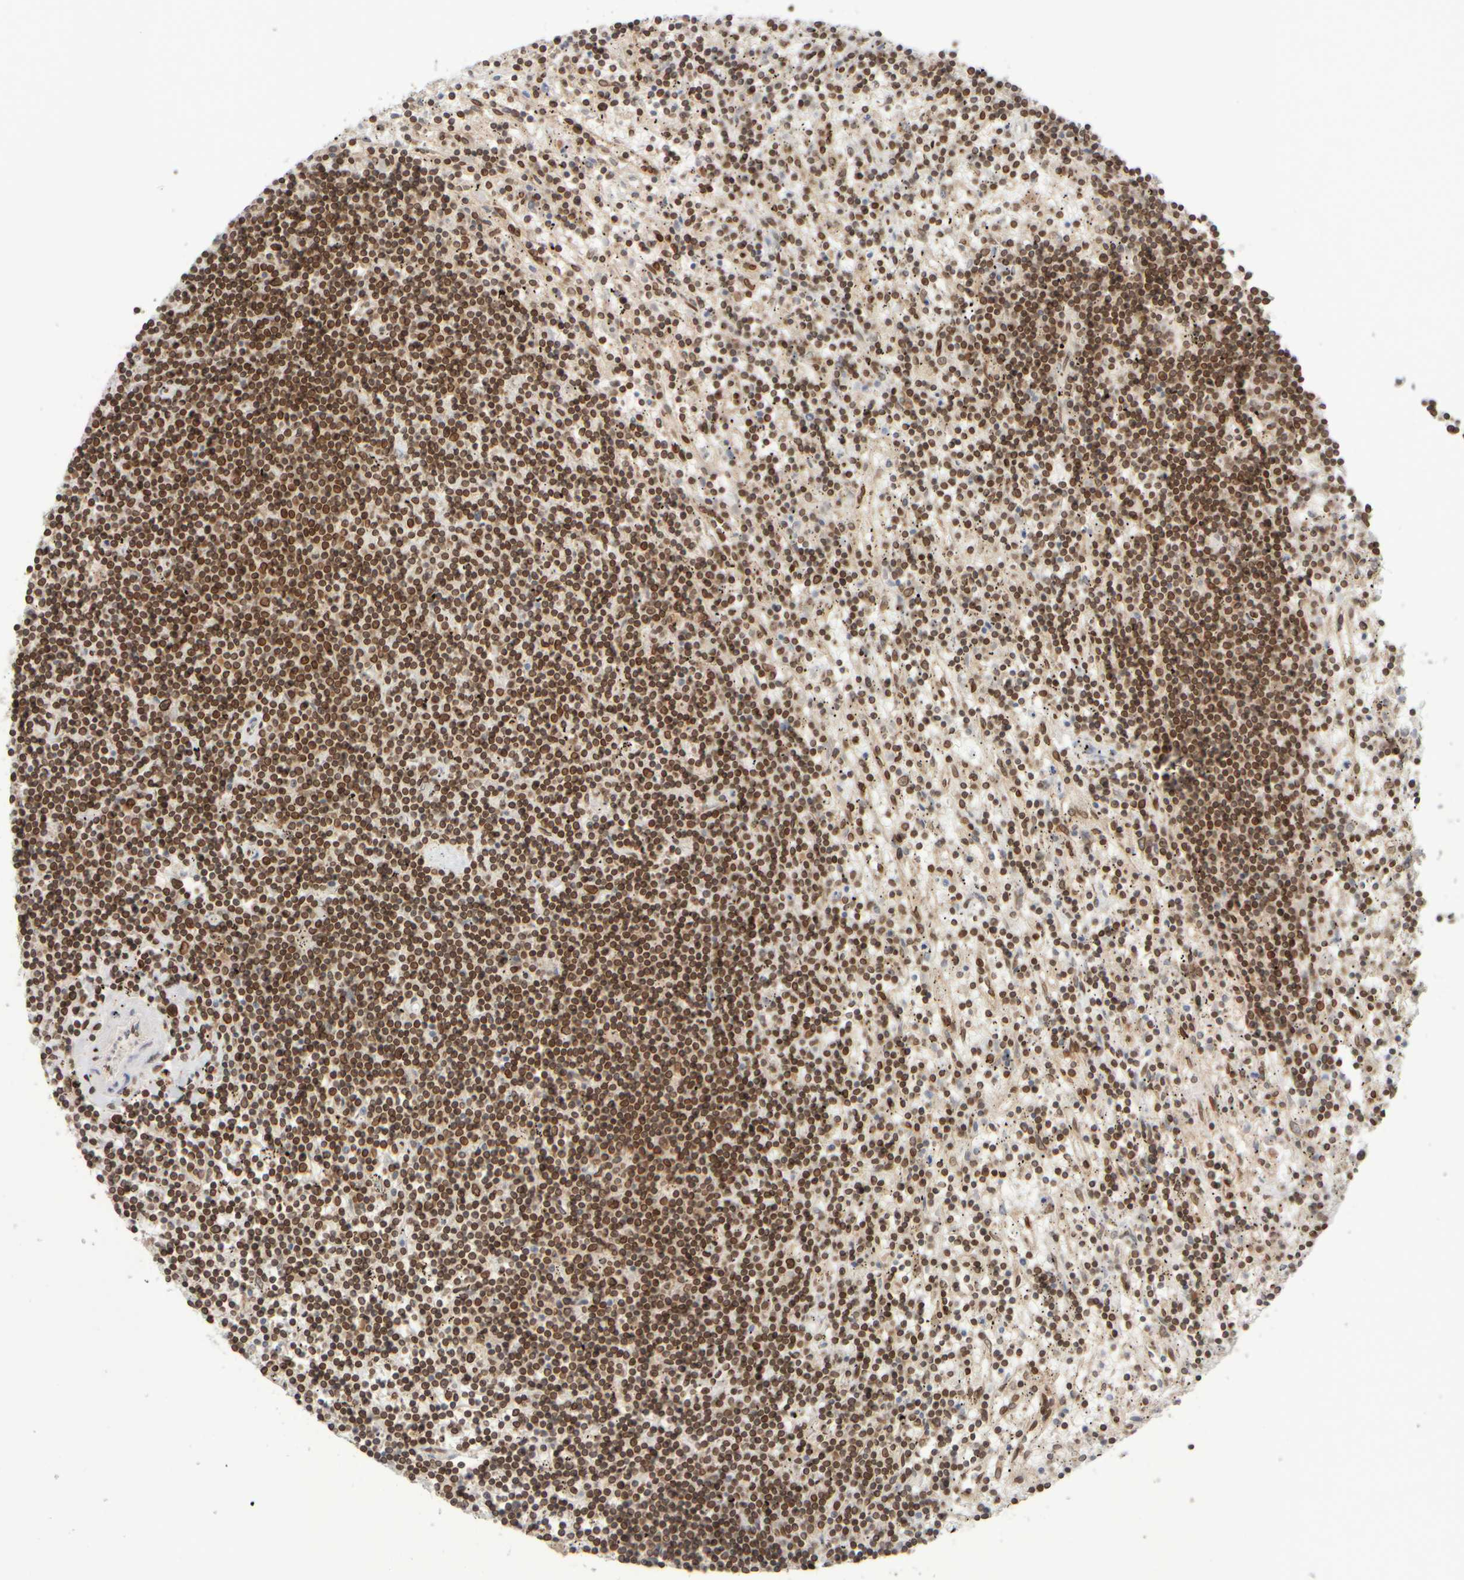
{"staining": {"intensity": "strong", "quantity": ">75%", "location": "cytoplasmic/membranous,nuclear"}, "tissue": "lymphoma", "cell_type": "Tumor cells", "image_type": "cancer", "snomed": [{"axis": "morphology", "description": "Malignant lymphoma, non-Hodgkin's type, Low grade"}, {"axis": "topography", "description": "Spleen"}], "caption": "Lymphoma tissue reveals strong cytoplasmic/membranous and nuclear positivity in approximately >75% of tumor cells", "gene": "ZC3HC1", "patient": {"sex": "male", "age": 76}}